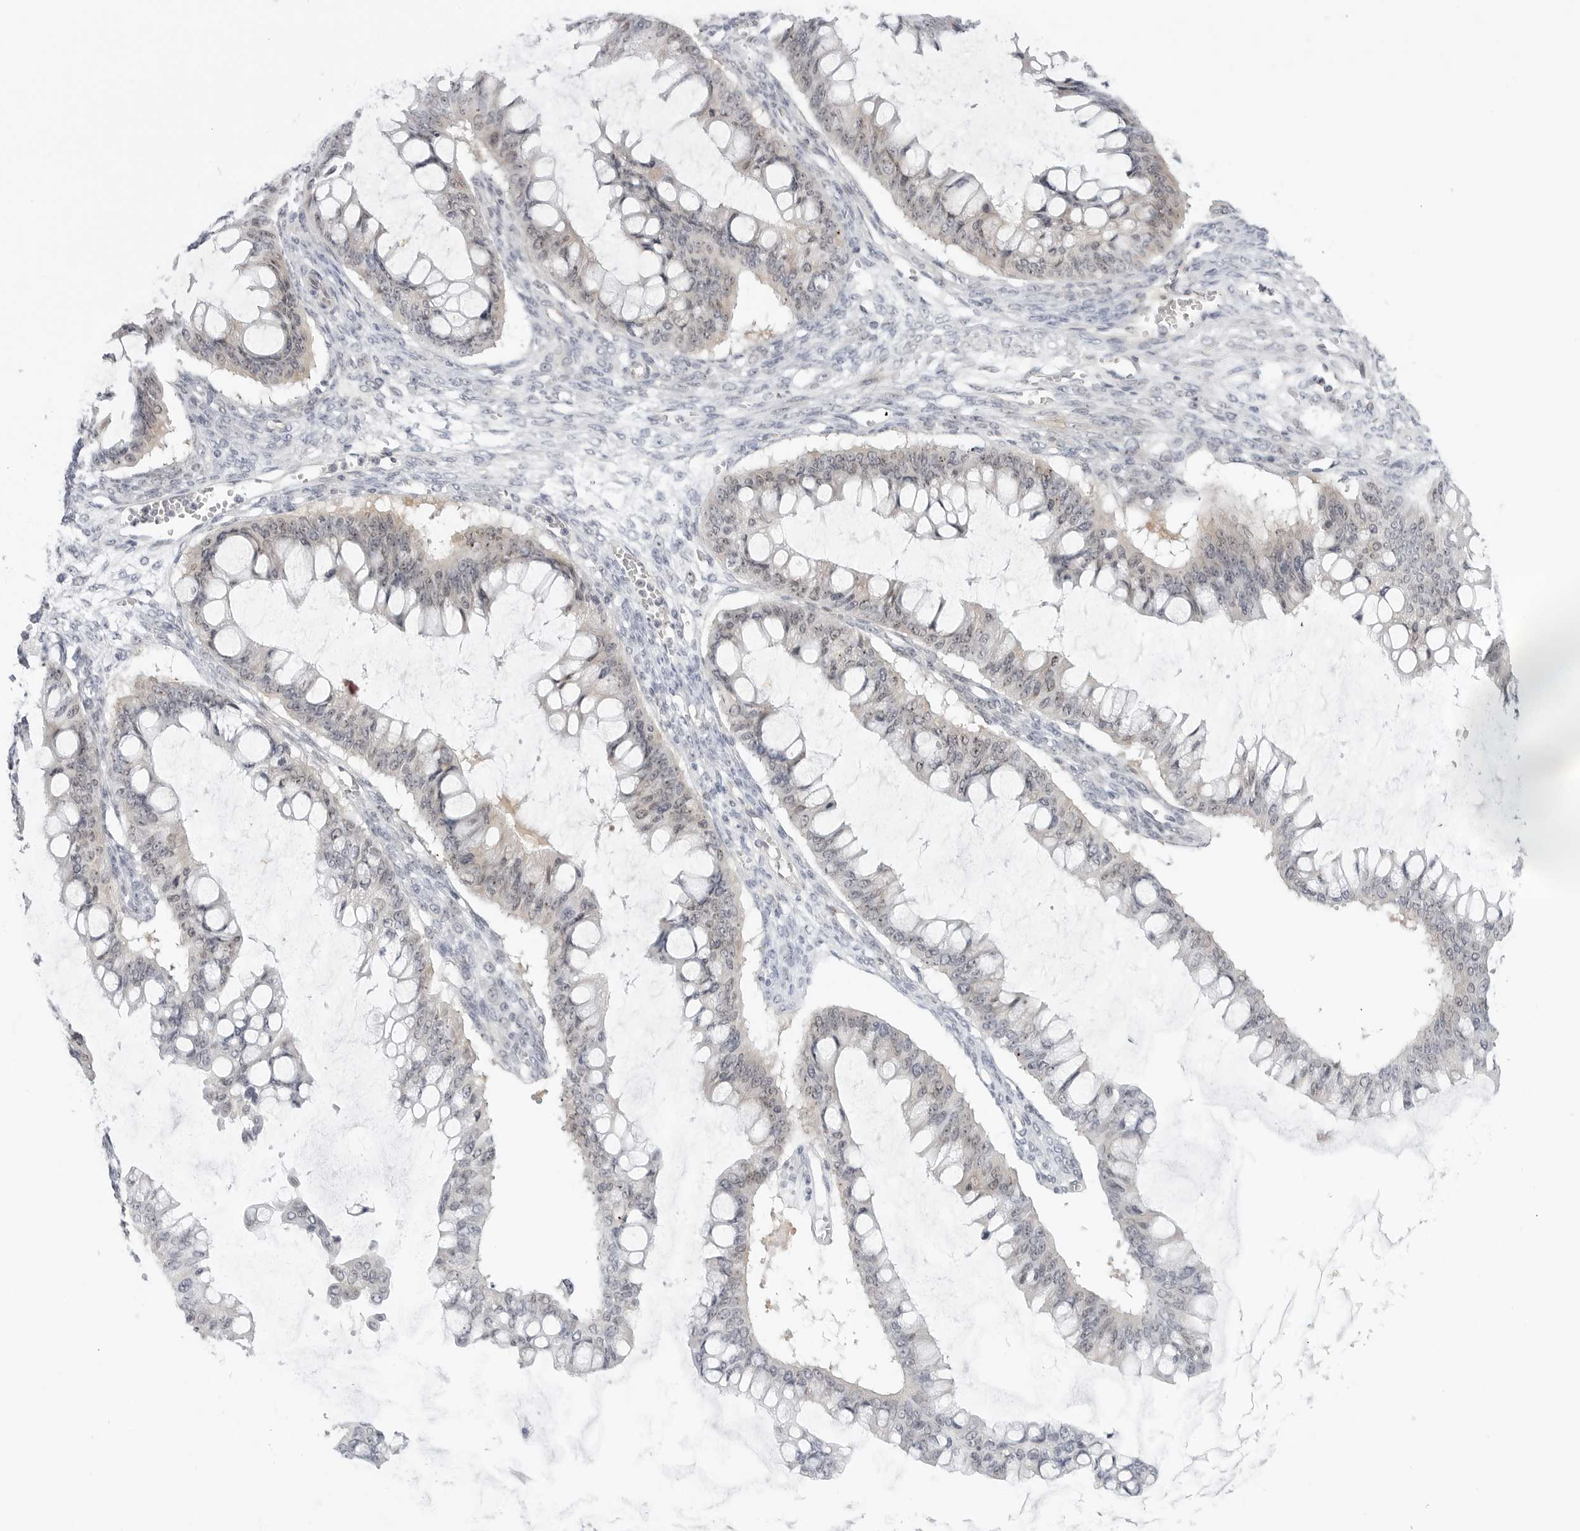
{"staining": {"intensity": "negative", "quantity": "none", "location": "none"}, "tissue": "ovarian cancer", "cell_type": "Tumor cells", "image_type": "cancer", "snomed": [{"axis": "morphology", "description": "Cystadenocarcinoma, mucinous, NOS"}, {"axis": "topography", "description": "Ovary"}], "caption": "Protein analysis of ovarian mucinous cystadenocarcinoma reveals no significant positivity in tumor cells.", "gene": "MAP2K5", "patient": {"sex": "female", "age": 73}}